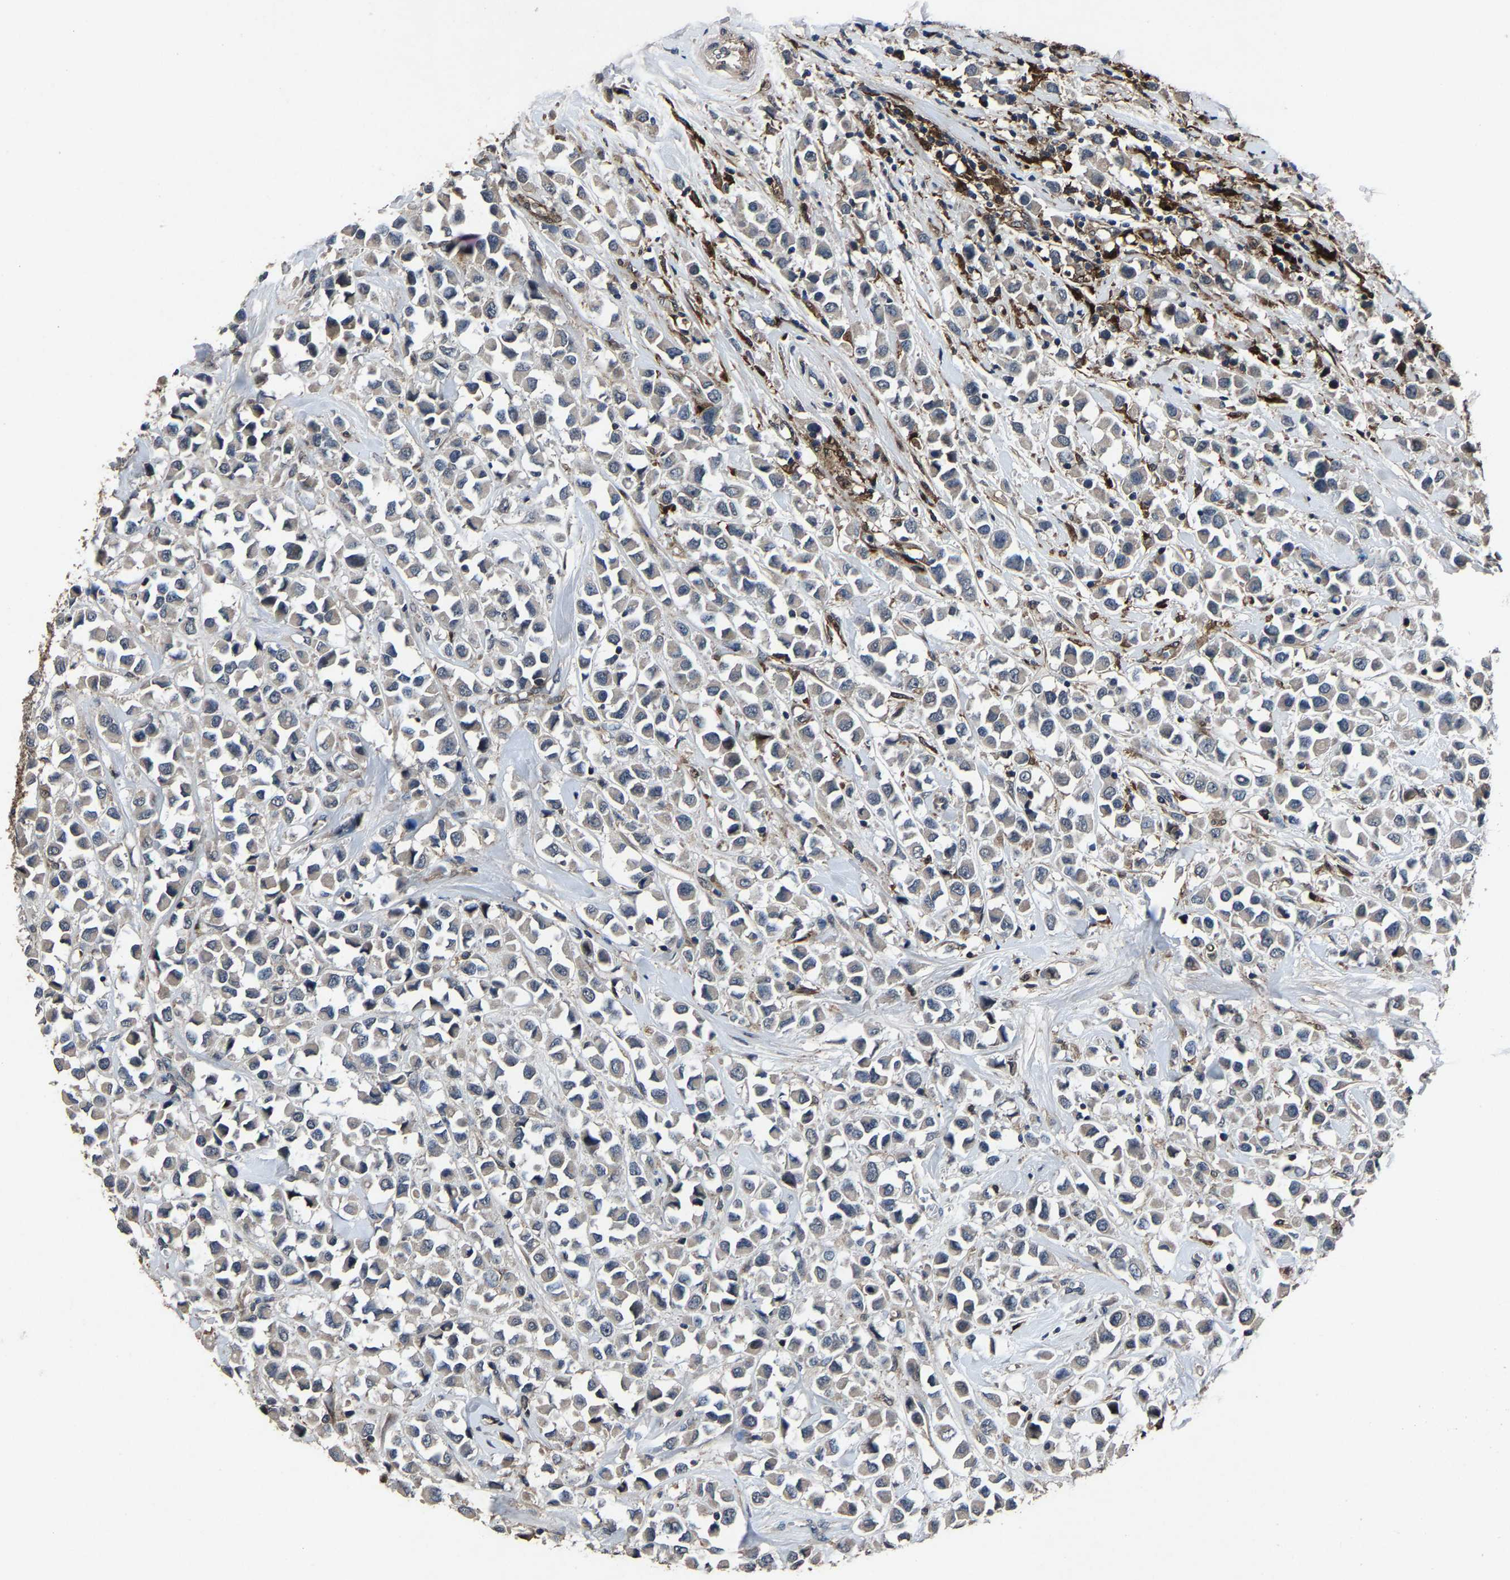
{"staining": {"intensity": "weak", "quantity": "<25%", "location": "cytoplasmic/membranous"}, "tissue": "breast cancer", "cell_type": "Tumor cells", "image_type": "cancer", "snomed": [{"axis": "morphology", "description": "Duct carcinoma"}, {"axis": "topography", "description": "Breast"}], "caption": "This is an immunohistochemistry (IHC) micrograph of invasive ductal carcinoma (breast). There is no expression in tumor cells.", "gene": "PCNX2", "patient": {"sex": "female", "age": 61}}